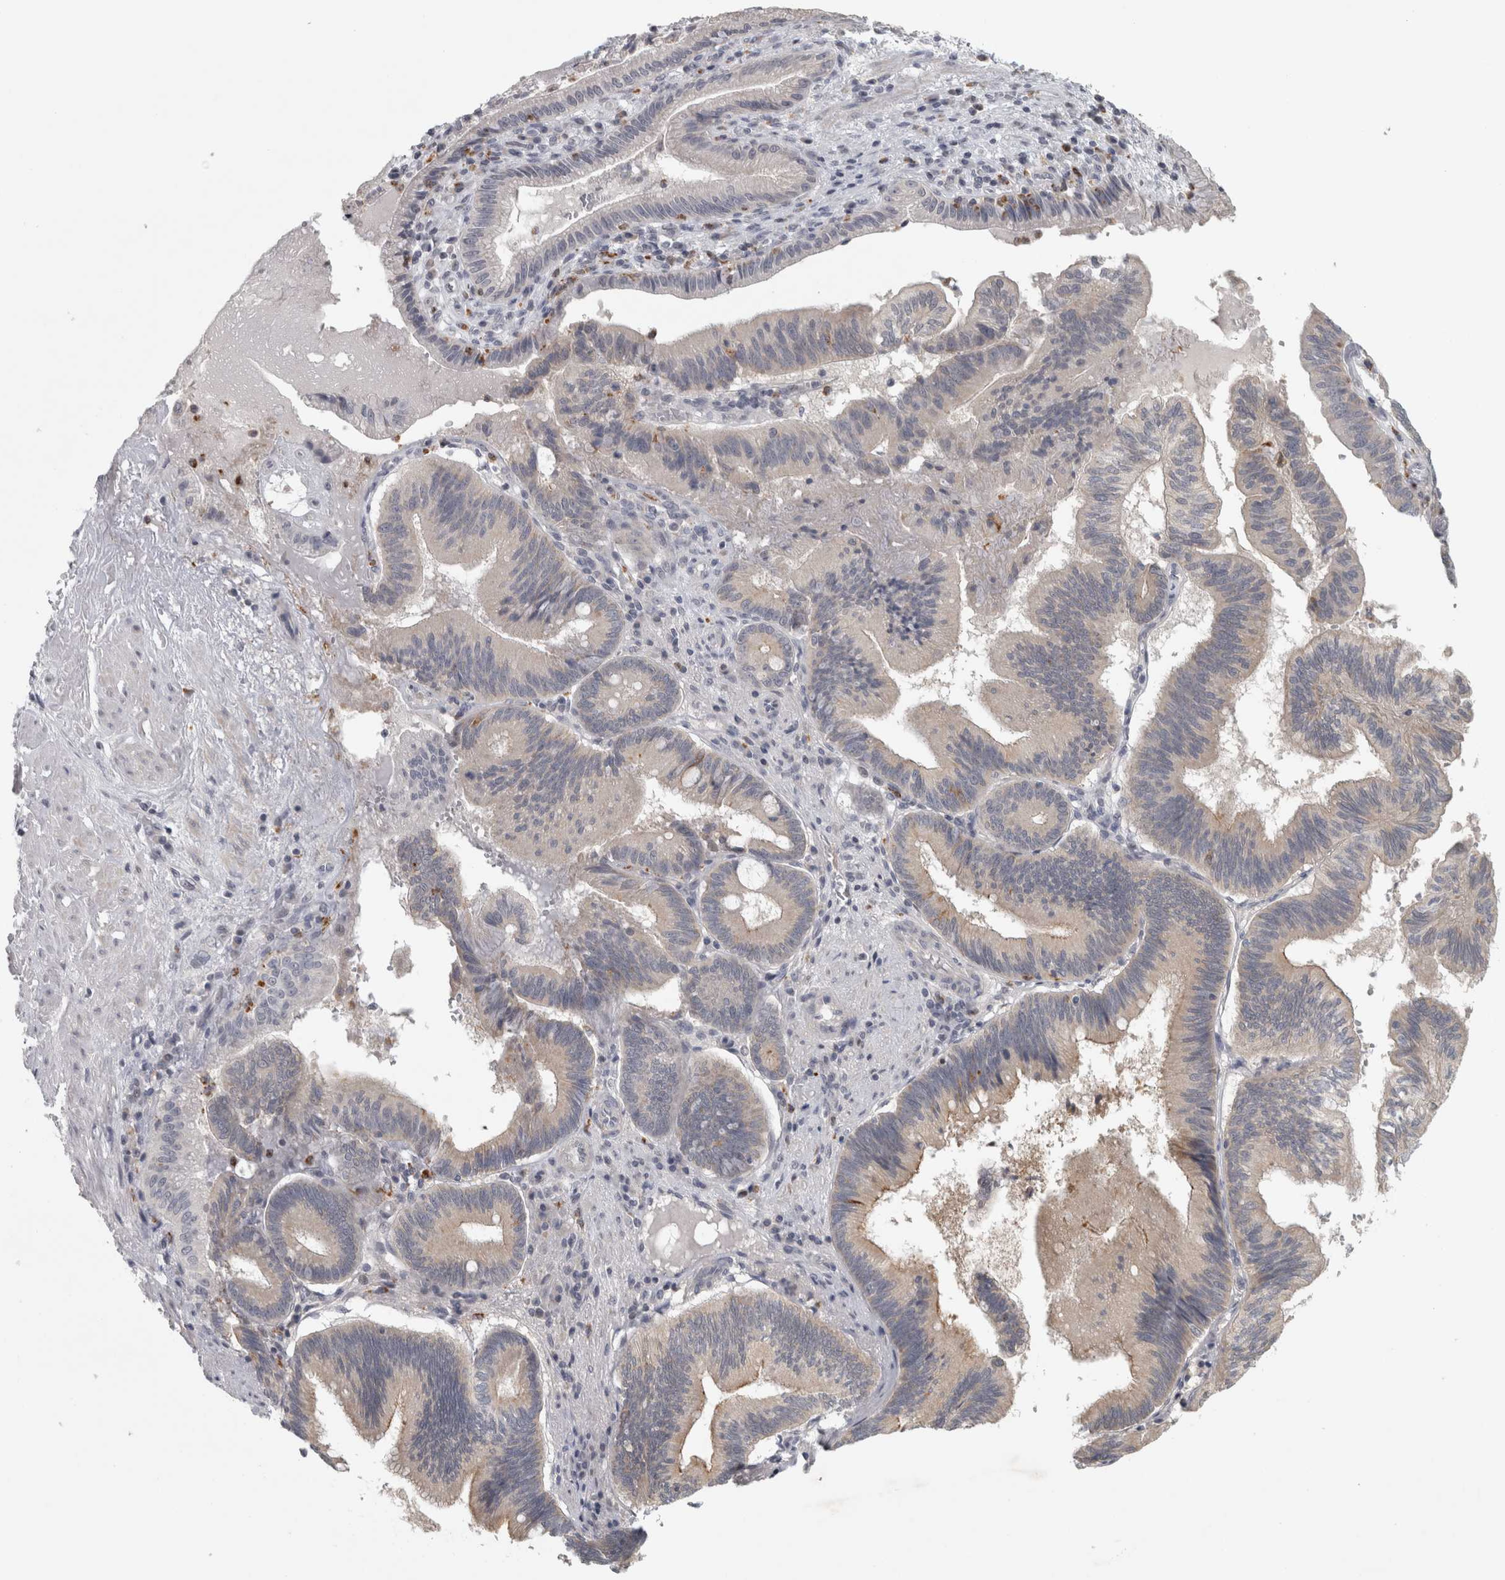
{"staining": {"intensity": "weak", "quantity": "25%-75%", "location": "cytoplasmic/membranous"}, "tissue": "pancreatic cancer", "cell_type": "Tumor cells", "image_type": "cancer", "snomed": [{"axis": "morphology", "description": "Adenocarcinoma, NOS"}, {"axis": "topography", "description": "Pancreas"}], "caption": "A micrograph showing weak cytoplasmic/membranous positivity in about 25%-75% of tumor cells in pancreatic cancer (adenocarcinoma), as visualized by brown immunohistochemical staining.", "gene": "PTPRN2", "patient": {"sex": "male", "age": 82}}